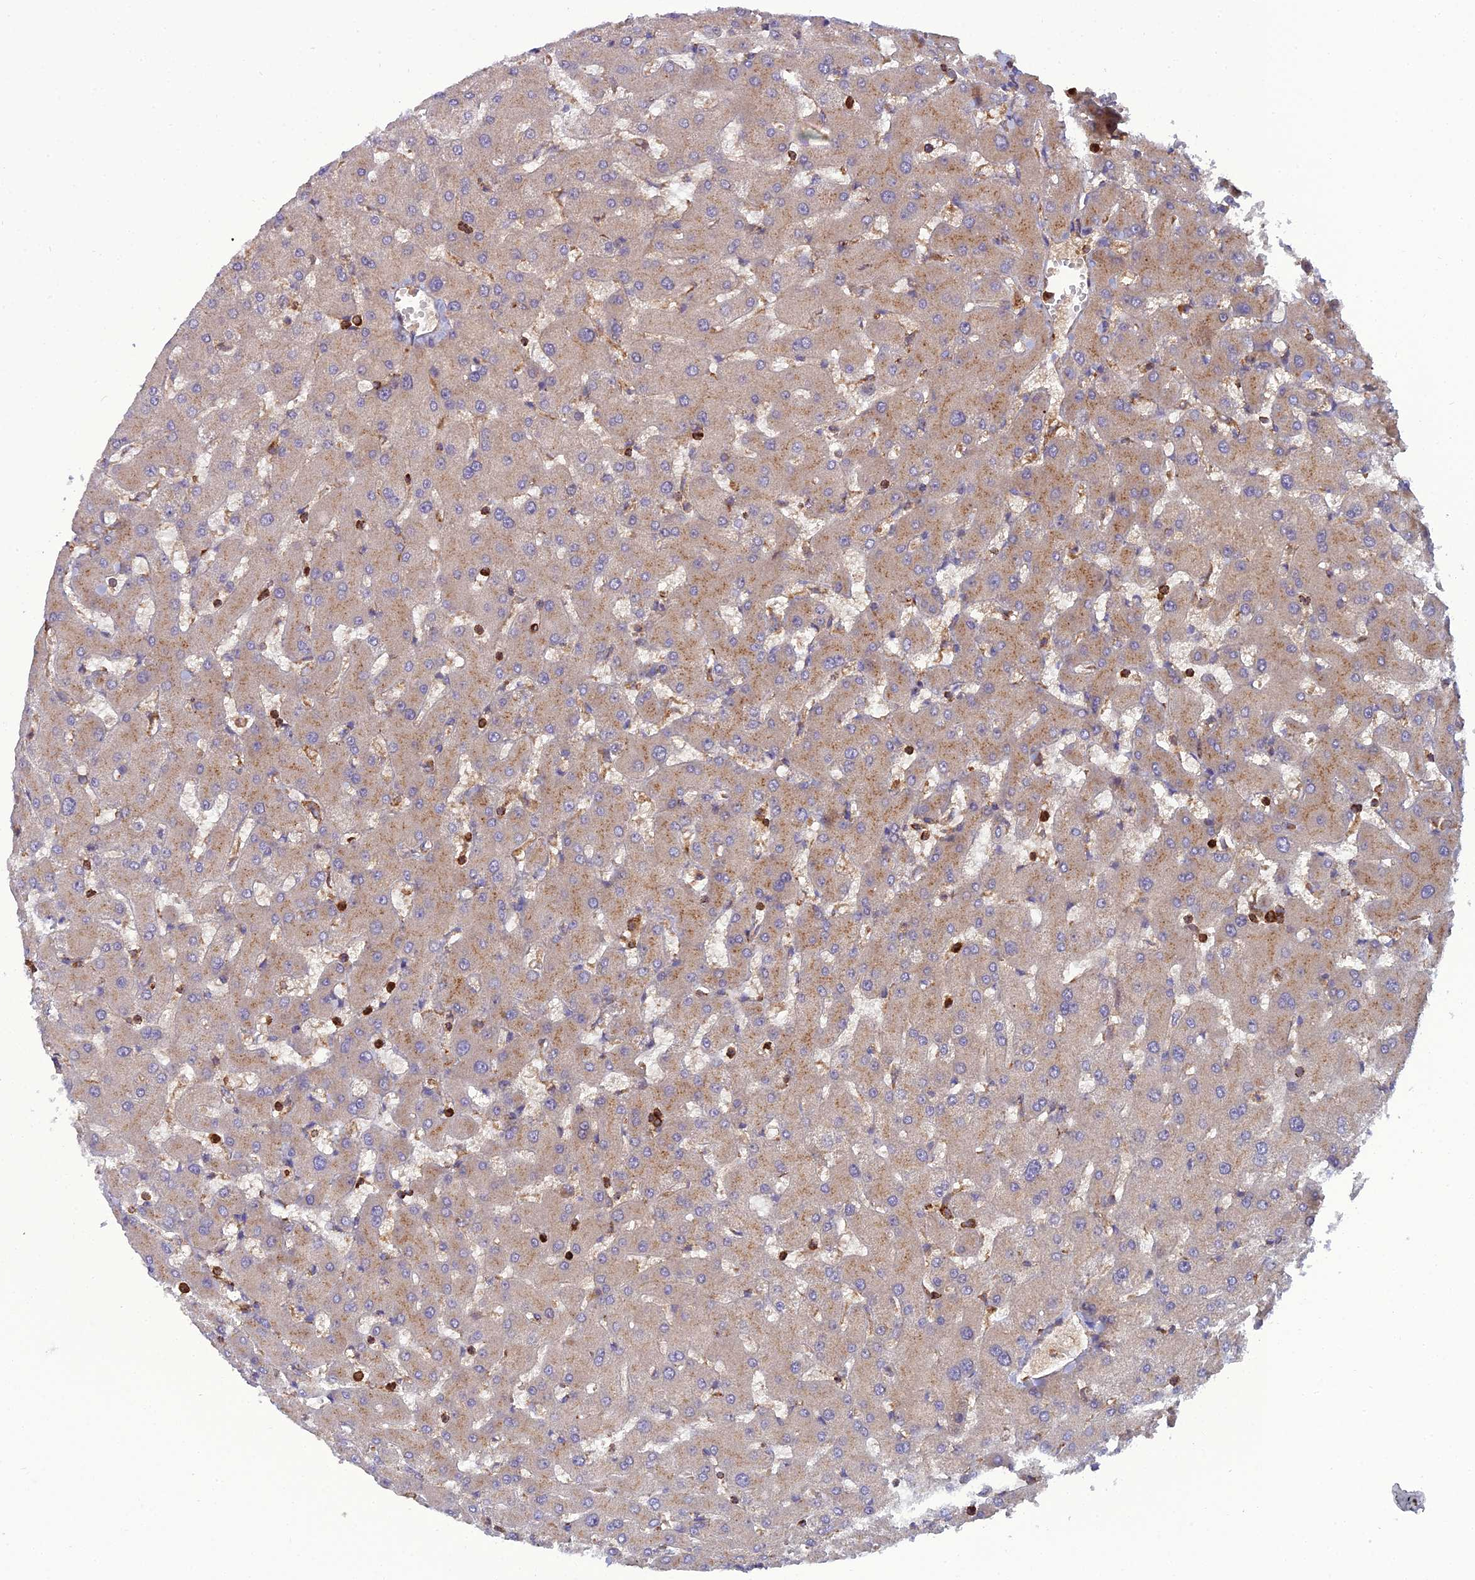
{"staining": {"intensity": "weak", "quantity": ">75%", "location": "cytoplasmic/membranous"}, "tissue": "liver", "cell_type": "Cholangiocytes", "image_type": "normal", "snomed": [{"axis": "morphology", "description": "Normal tissue, NOS"}, {"axis": "topography", "description": "Liver"}], "caption": "Immunohistochemical staining of unremarkable human liver demonstrates weak cytoplasmic/membranous protein staining in approximately >75% of cholangiocytes.", "gene": "LNPEP", "patient": {"sex": "female", "age": 63}}